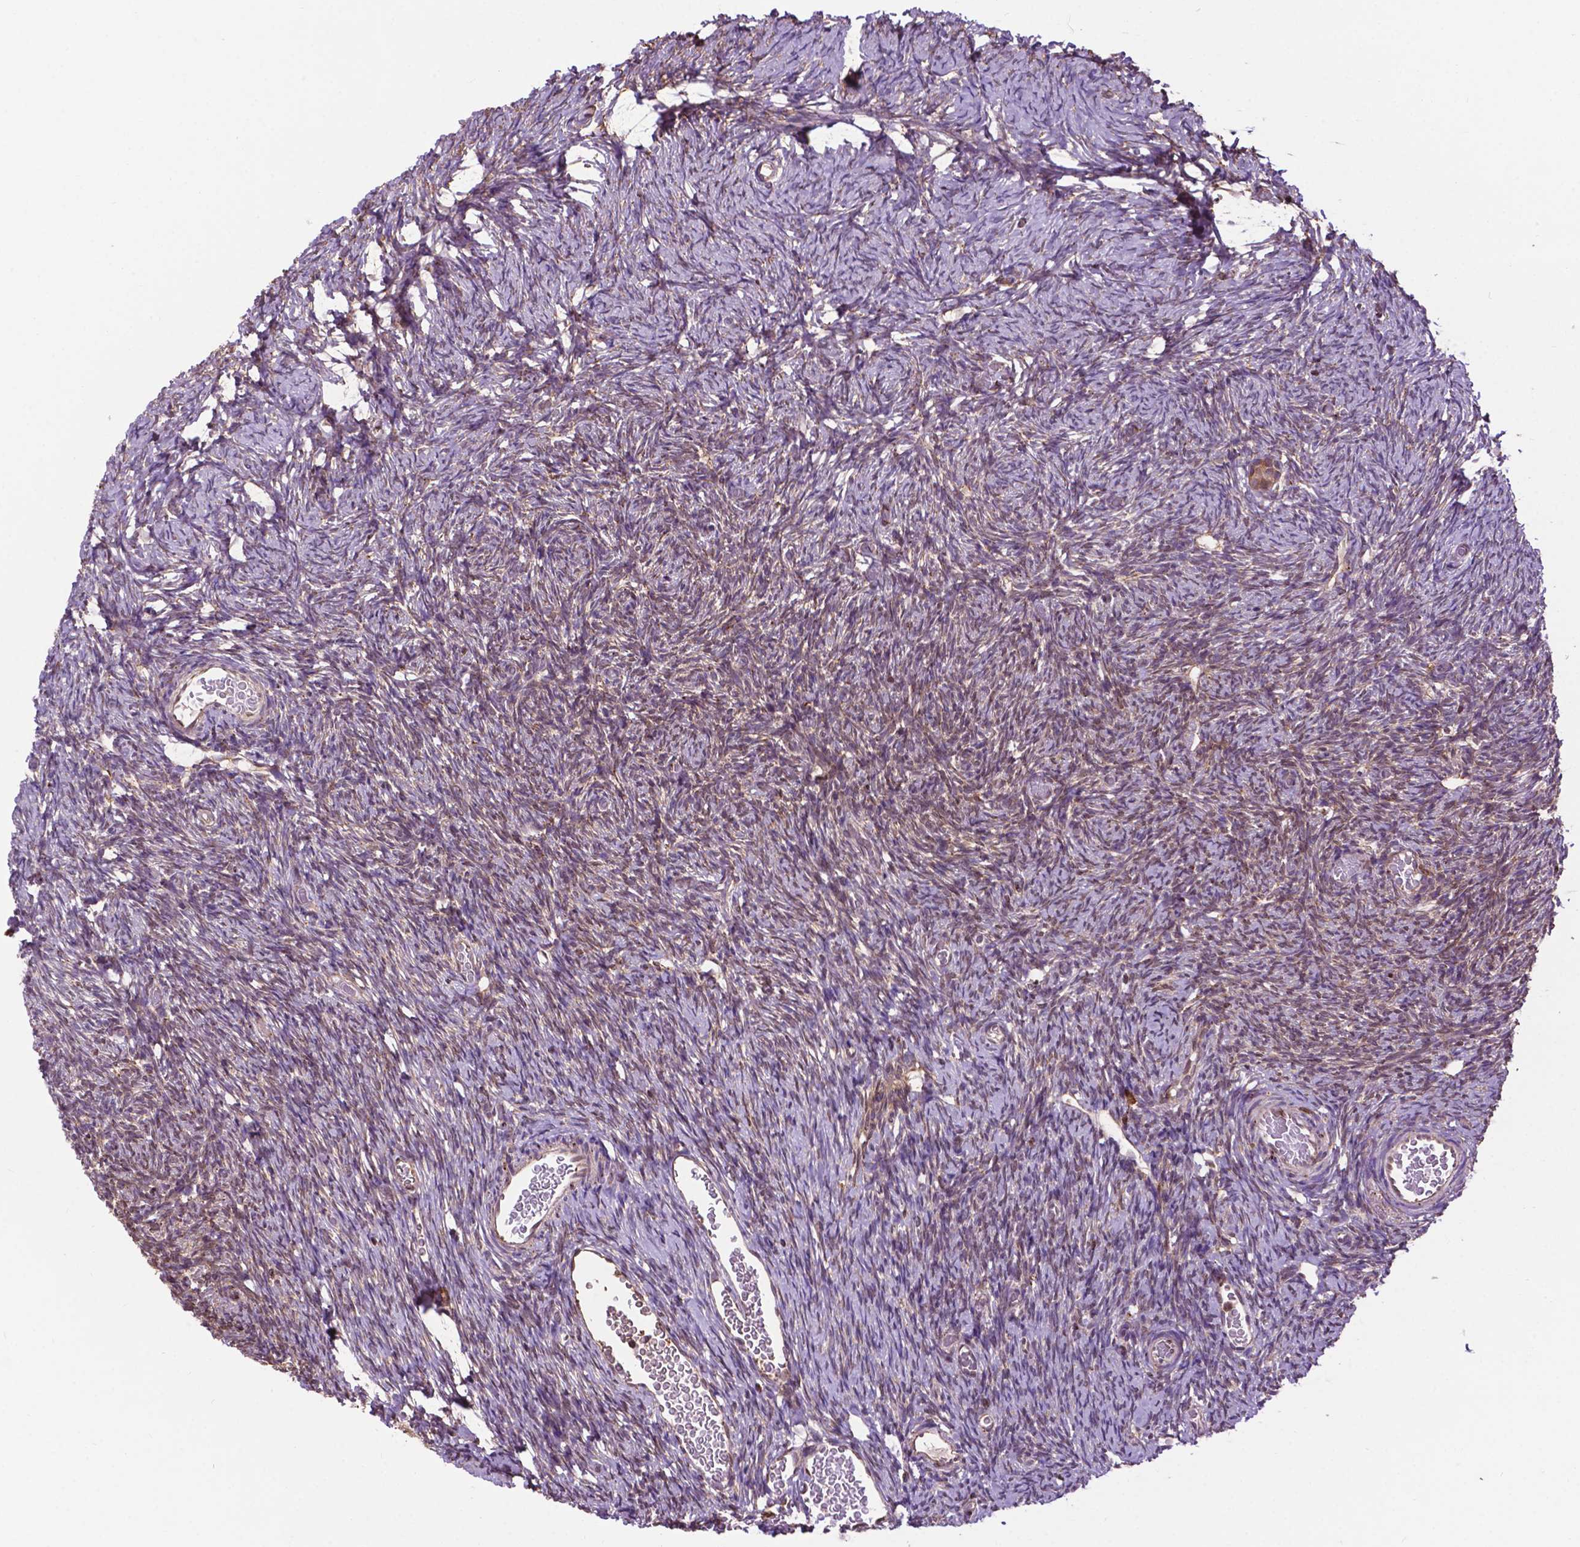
{"staining": {"intensity": "weak", "quantity": "<25%", "location": "cytoplasmic/membranous"}, "tissue": "ovary", "cell_type": "Ovarian stroma cells", "image_type": "normal", "snomed": [{"axis": "morphology", "description": "Normal tissue, NOS"}, {"axis": "topography", "description": "Ovary"}], "caption": "DAB immunohistochemical staining of benign human ovary displays no significant expression in ovarian stroma cells.", "gene": "GANAB", "patient": {"sex": "female", "age": 39}}